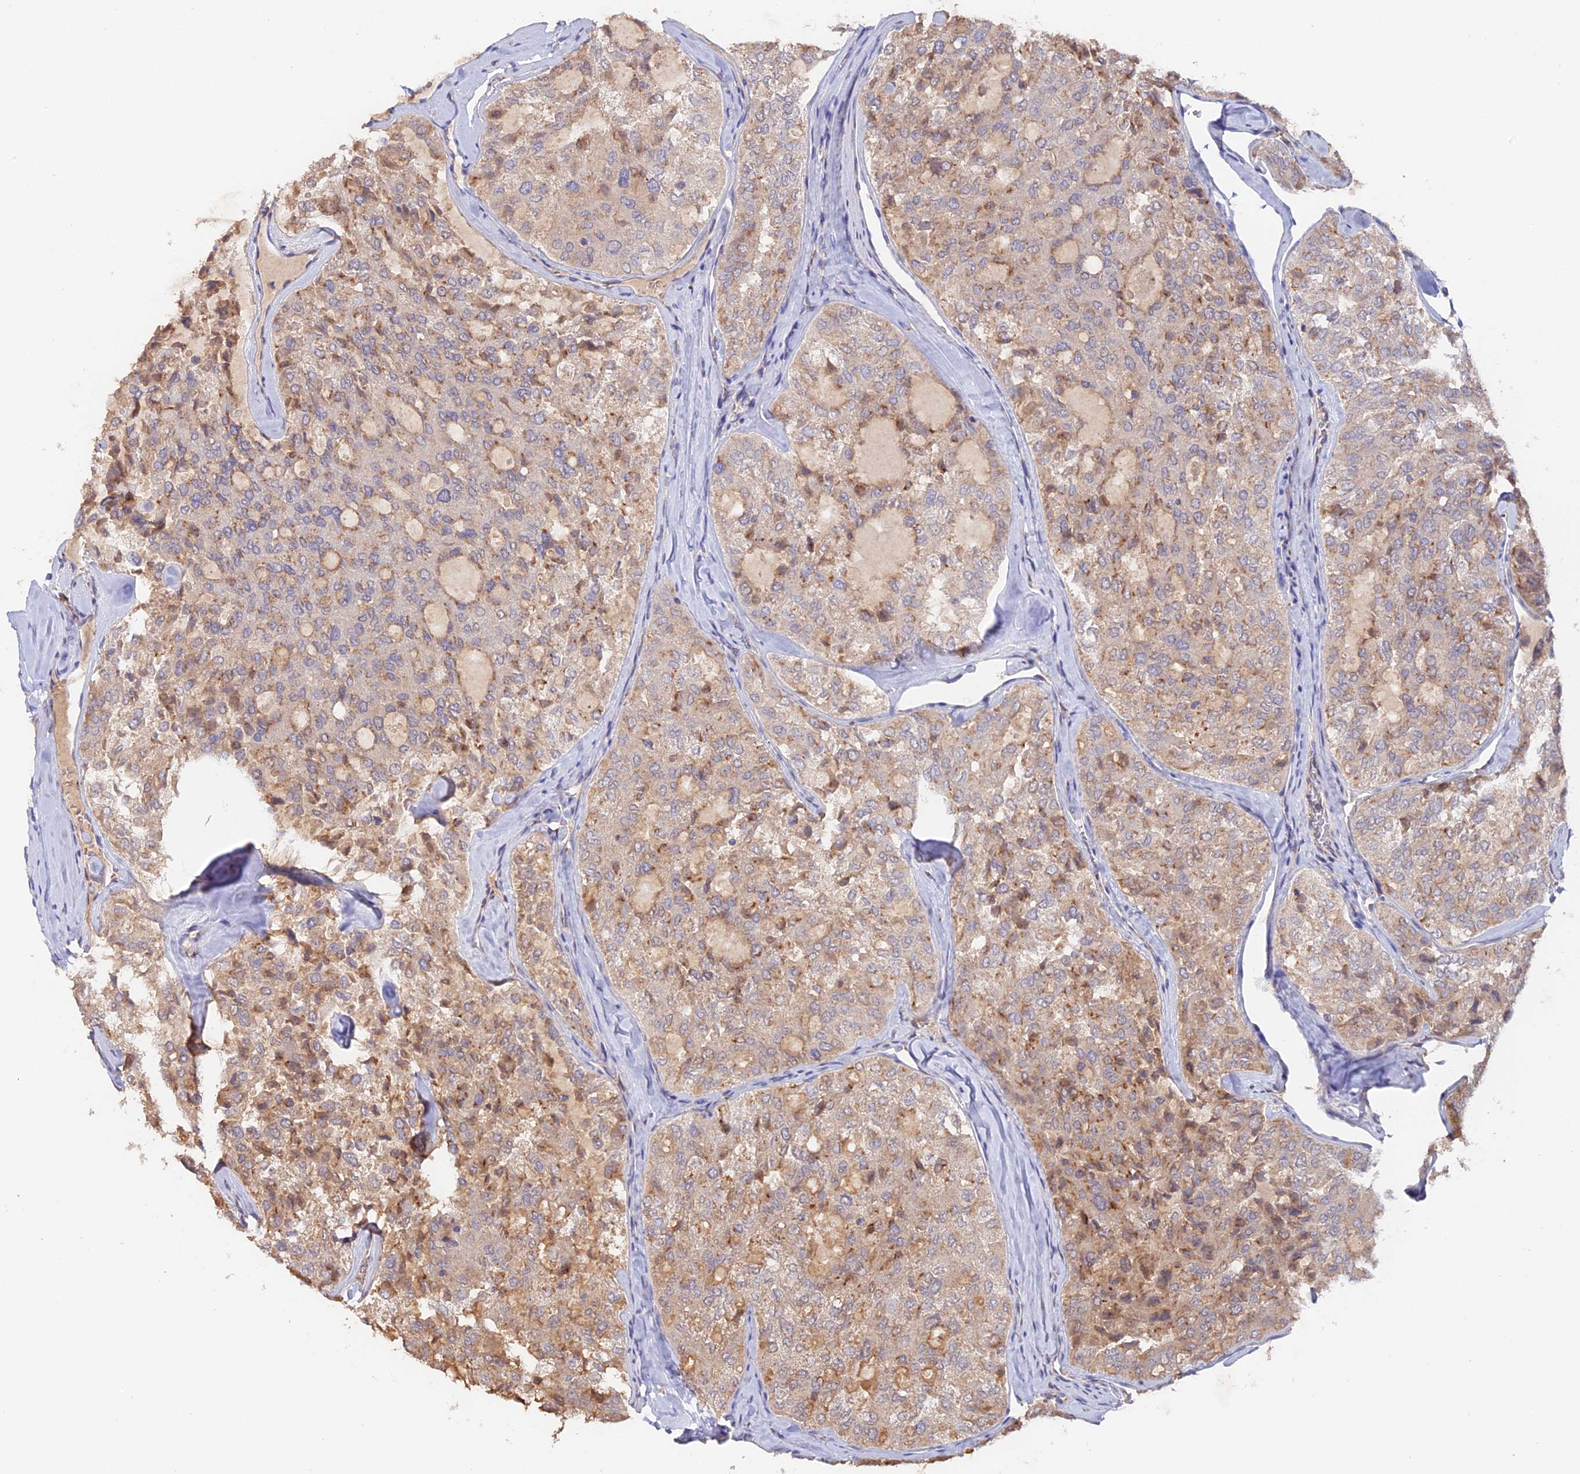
{"staining": {"intensity": "moderate", "quantity": "25%-75%", "location": "cytoplasmic/membranous"}, "tissue": "thyroid cancer", "cell_type": "Tumor cells", "image_type": "cancer", "snomed": [{"axis": "morphology", "description": "Follicular adenoma carcinoma, NOS"}, {"axis": "topography", "description": "Thyroid gland"}], "caption": "Tumor cells demonstrate medium levels of moderate cytoplasmic/membranous positivity in about 25%-75% of cells in thyroid follicular adenoma carcinoma. (Stains: DAB (3,3'-diaminobenzidine) in brown, nuclei in blue, Microscopy: brightfield microscopy at high magnification).", "gene": "TANGO6", "patient": {"sex": "male", "age": 75}}